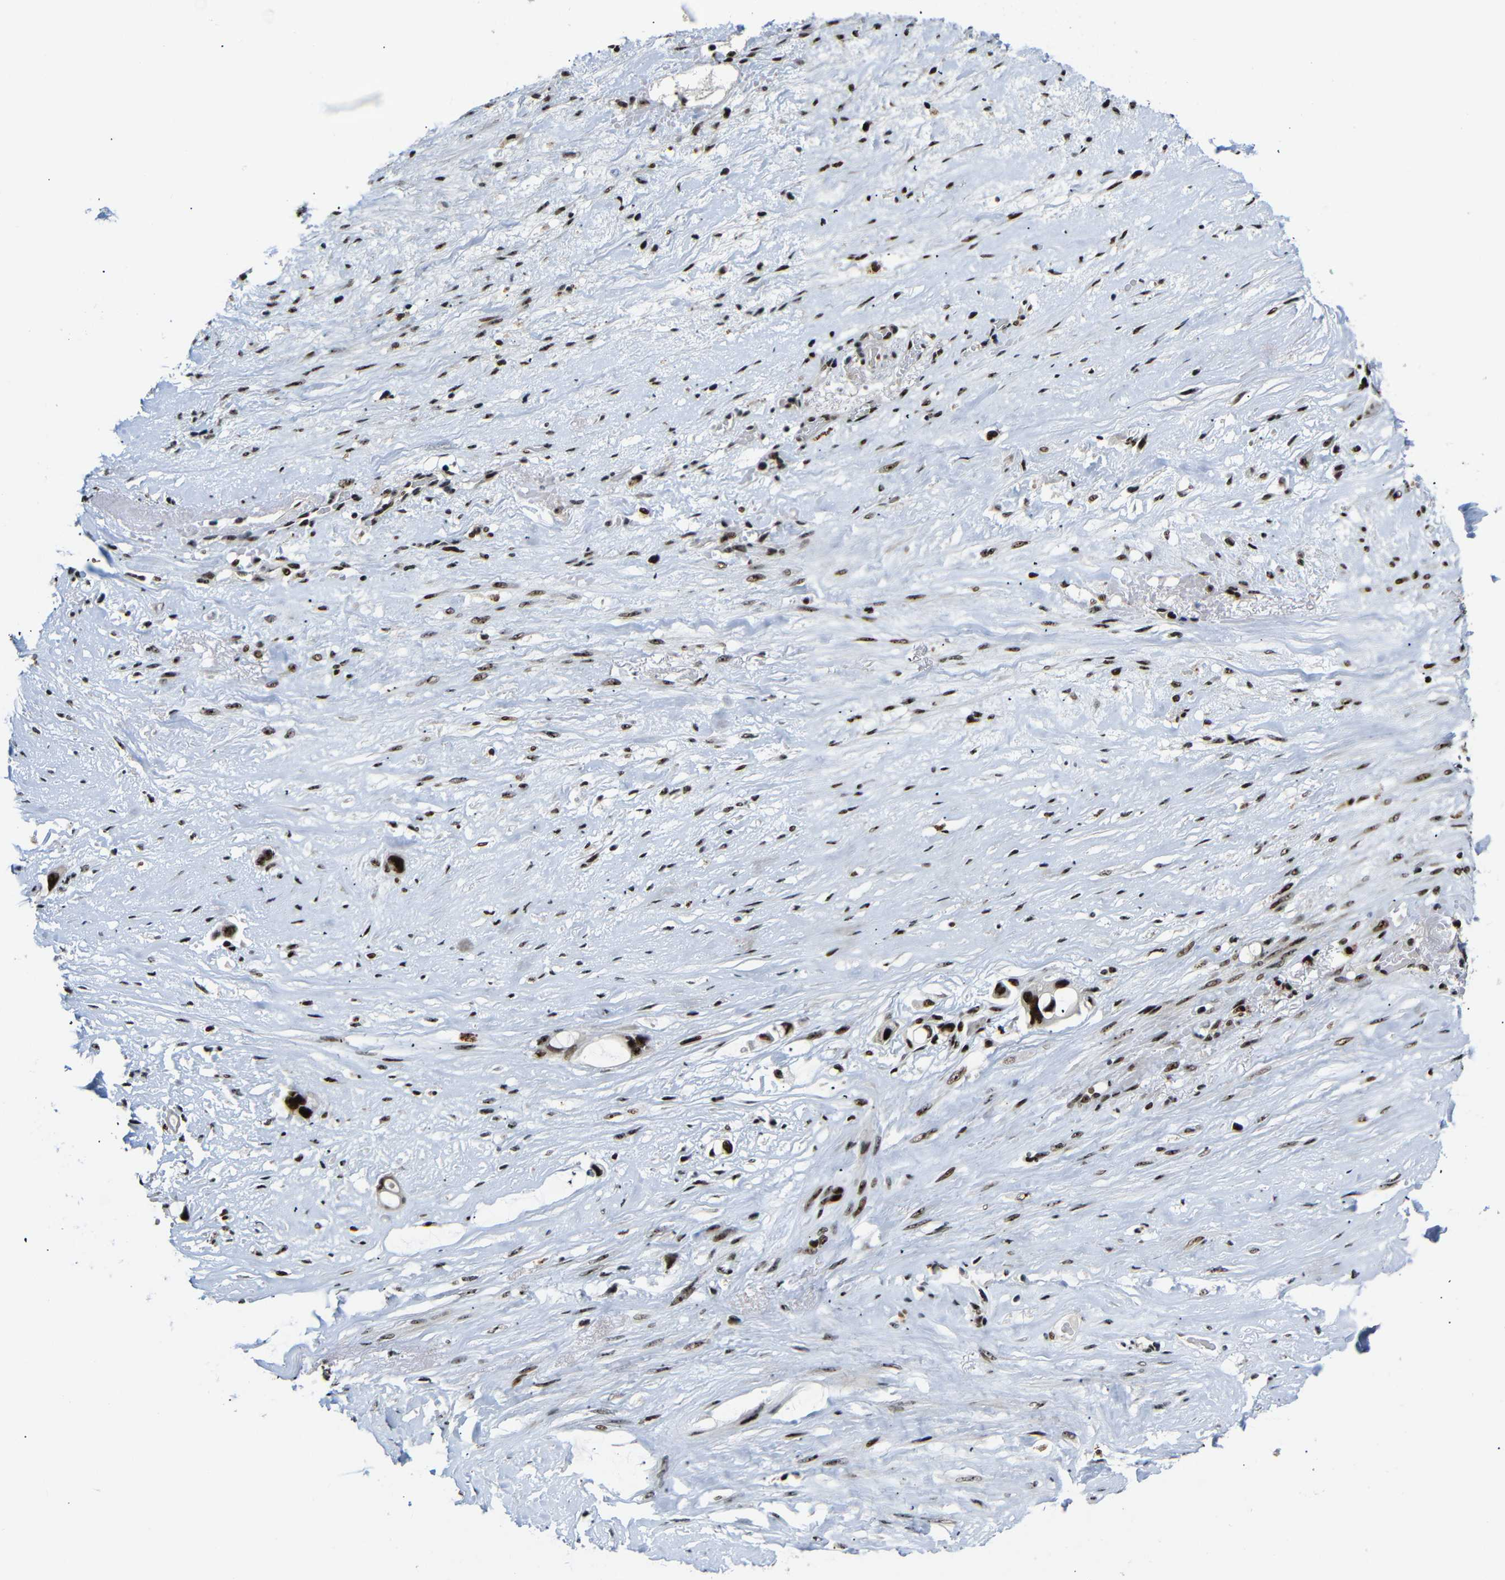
{"staining": {"intensity": "strong", "quantity": ">75%", "location": "nuclear"}, "tissue": "liver cancer", "cell_type": "Tumor cells", "image_type": "cancer", "snomed": [{"axis": "morphology", "description": "Cholangiocarcinoma"}, {"axis": "topography", "description": "Liver"}], "caption": "Immunohistochemical staining of liver cholangiocarcinoma reveals high levels of strong nuclear protein staining in approximately >75% of tumor cells. (Brightfield microscopy of DAB IHC at high magnification).", "gene": "SETDB2", "patient": {"sex": "female", "age": 65}}